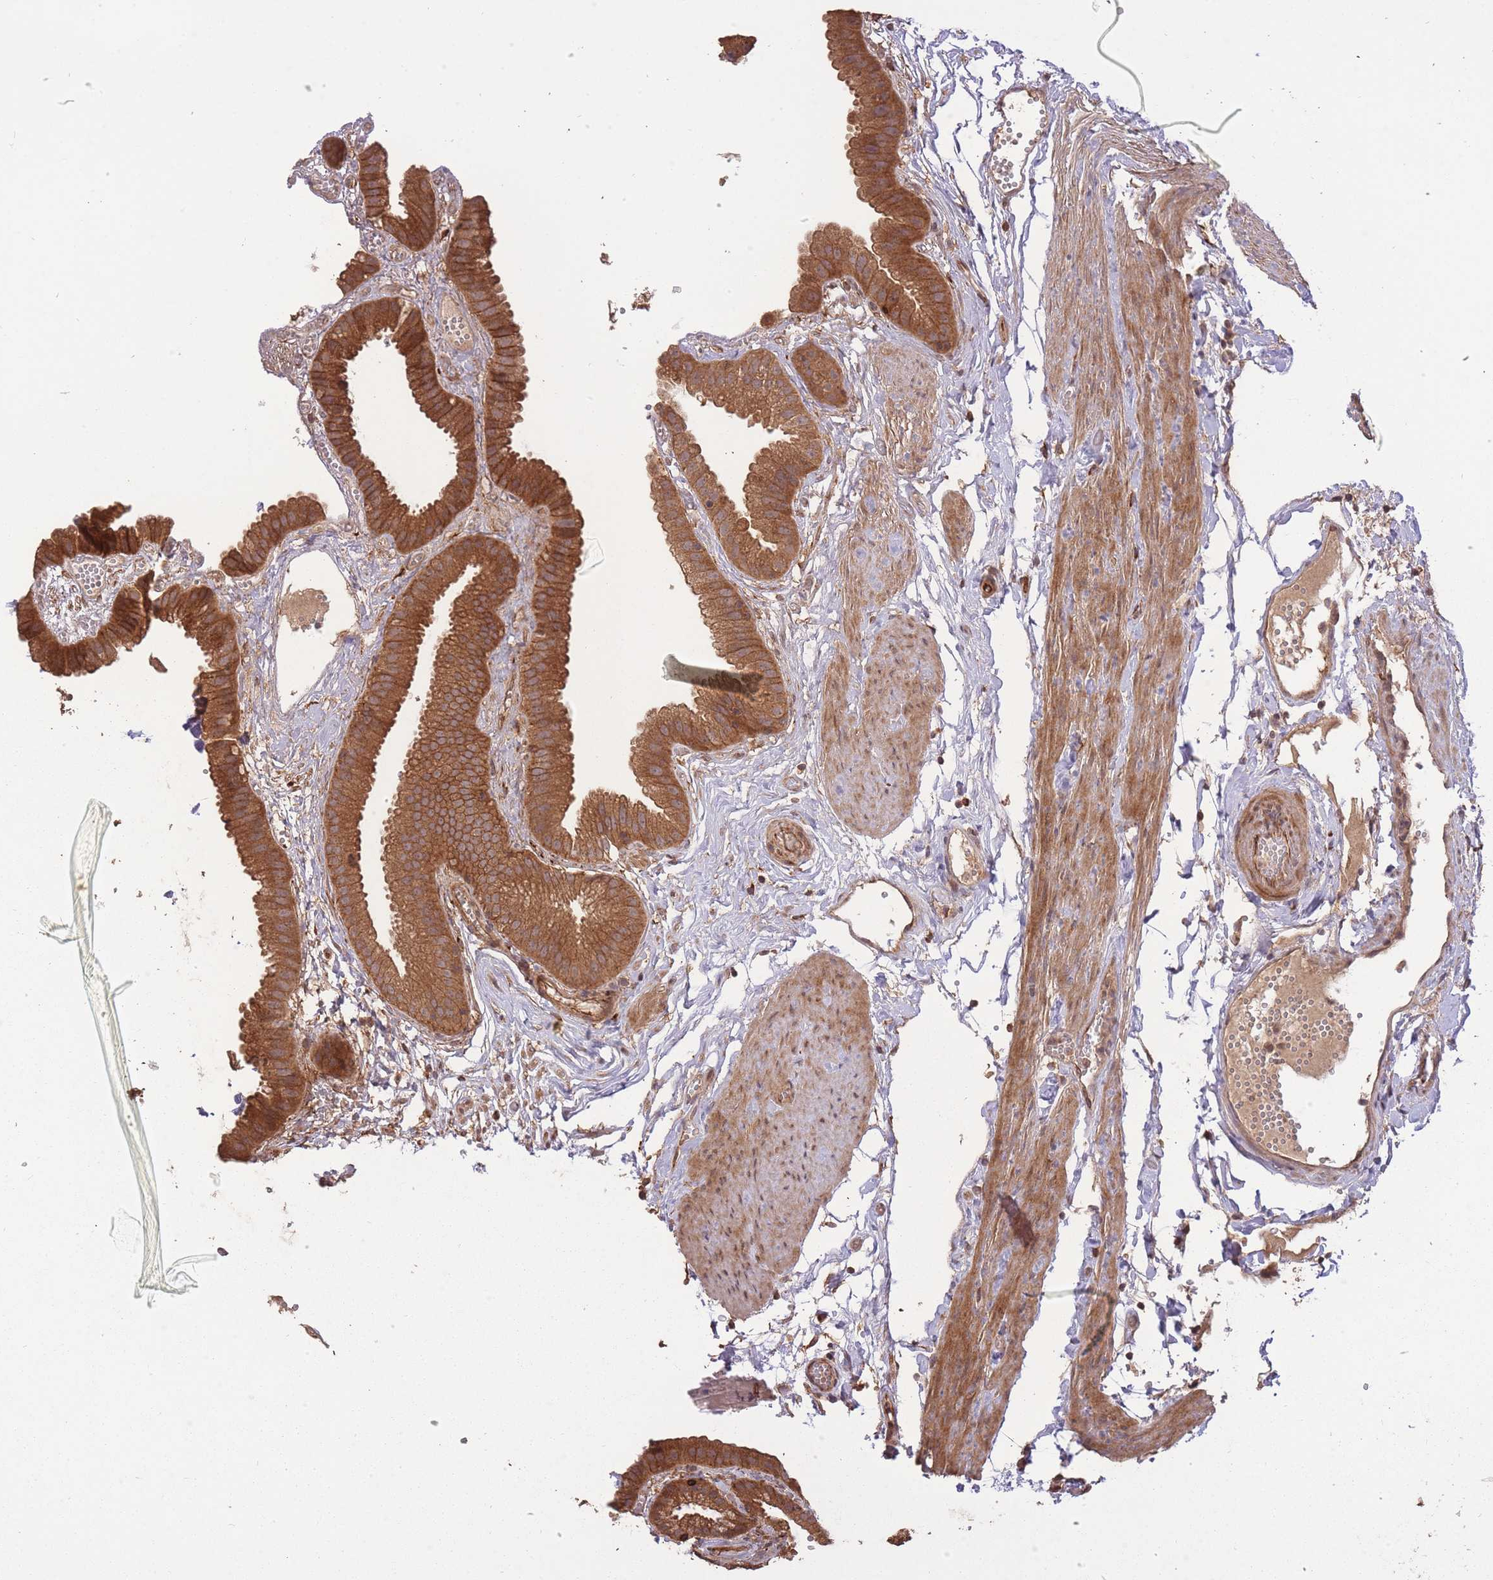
{"staining": {"intensity": "strong", "quantity": ">75%", "location": "cytoplasmic/membranous"}, "tissue": "gallbladder", "cell_type": "Glandular cells", "image_type": "normal", "snomed": [{"axis": "morphology", "description": "Normal tissue, NOS"}, {"axis": "topography", "description": "Gallbladder"}], "caption": "Protein staining displays strong cytoplasmic/membranous positivity in approximately >75% of glandular cells in benign gallbladder.", "gene": "ERBB3", "patient": {"sex": "female", "age": 61}}